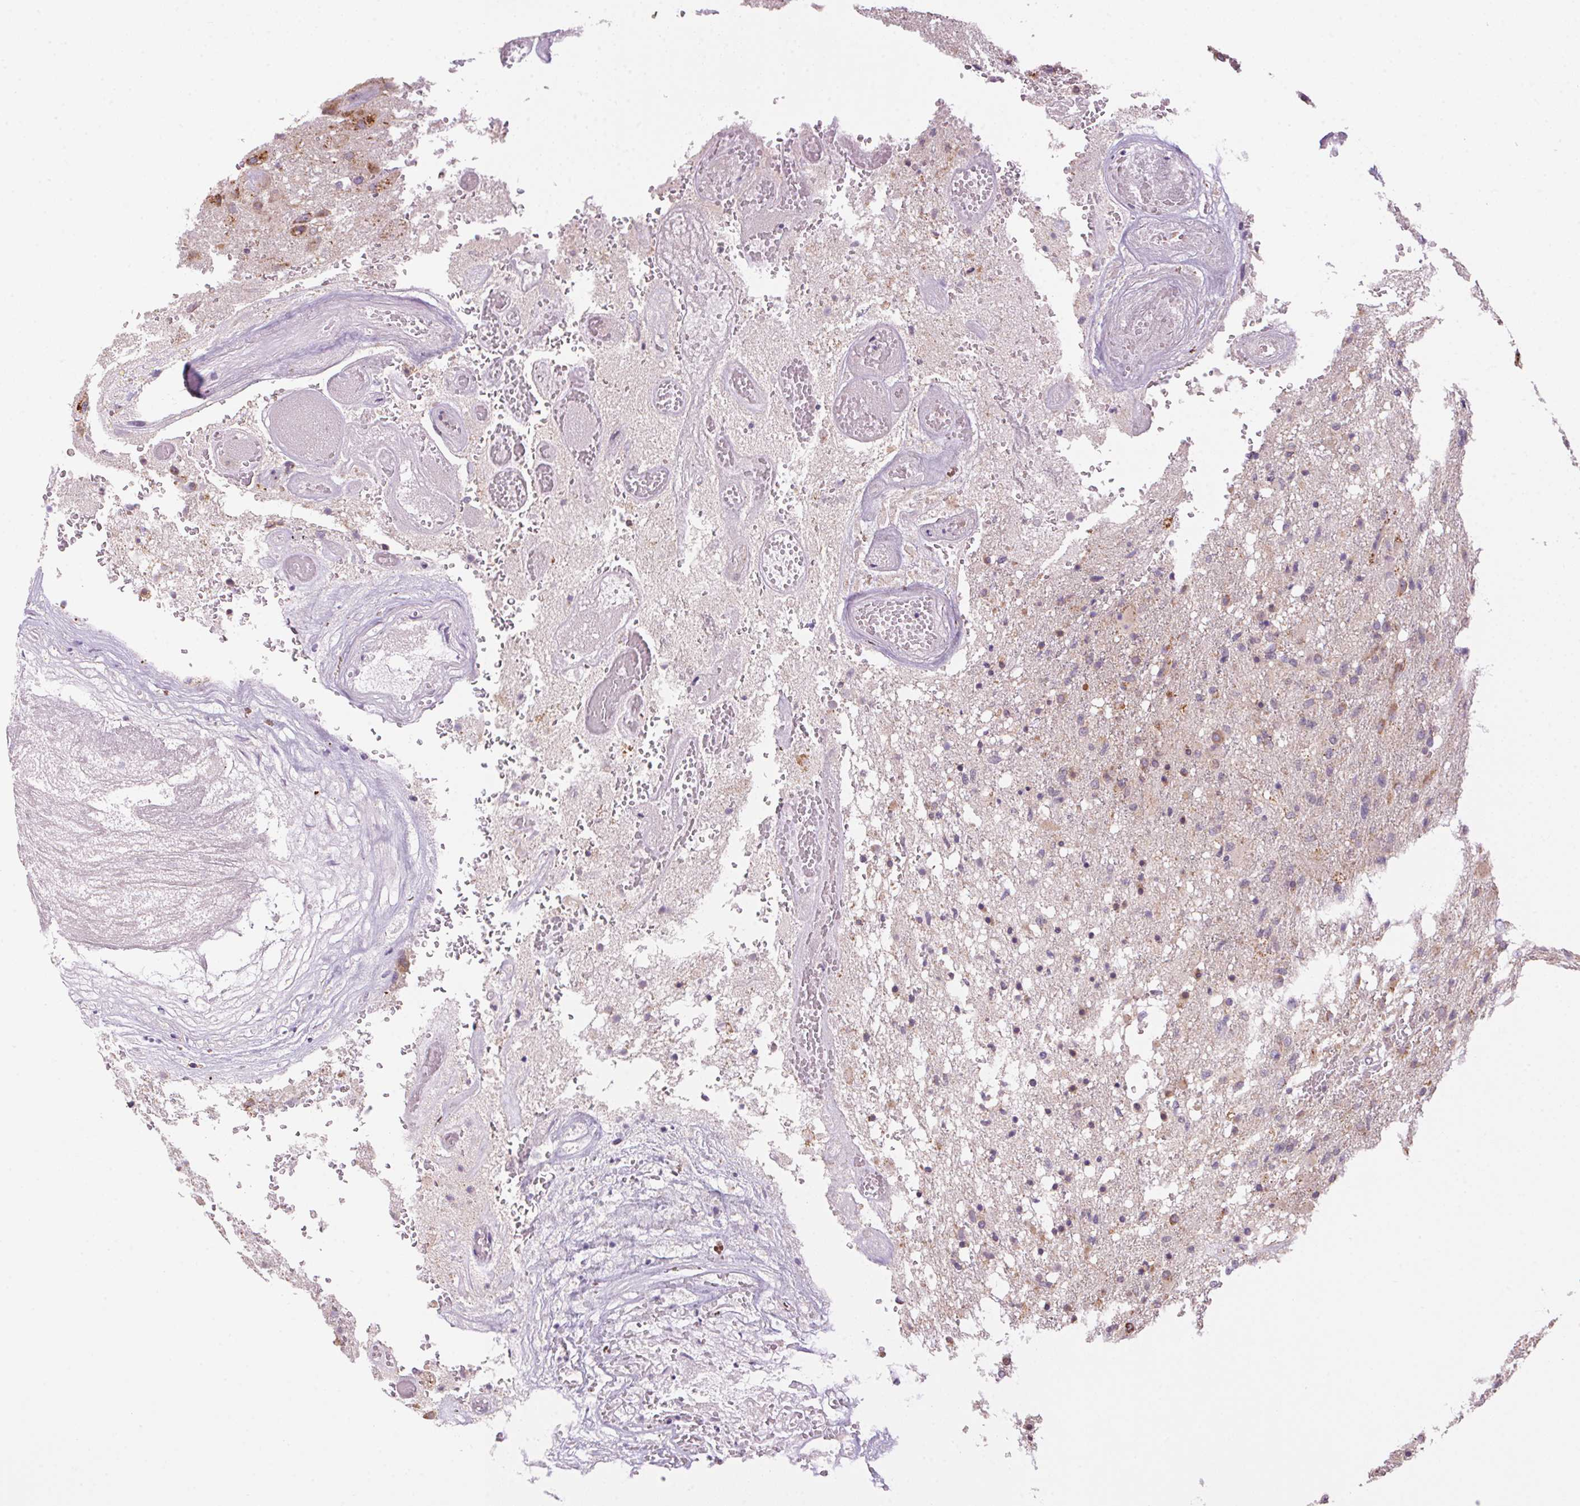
{"staining": {"intensity": "moderate", "quantity": "25%-75%", "location": "cytoplasmic/membranous"}, "tissue": "glioma", "cell_type": "Tumor cells", "image_type": "cancer", "snomed": [{"axis": "morphology", "description": "Glioma, malignant, High grade"}, {"axis": "topography", "description": "Brain"}], "caption": "Malignant high-grade glioma was stained to show a protein in brown. There is medium levels of moderate cytoplasmic/membranous staining in about 25%-75% of tumor cells.", "gene": "ADH5", "patient": {"sex": "female", "age": 74}}